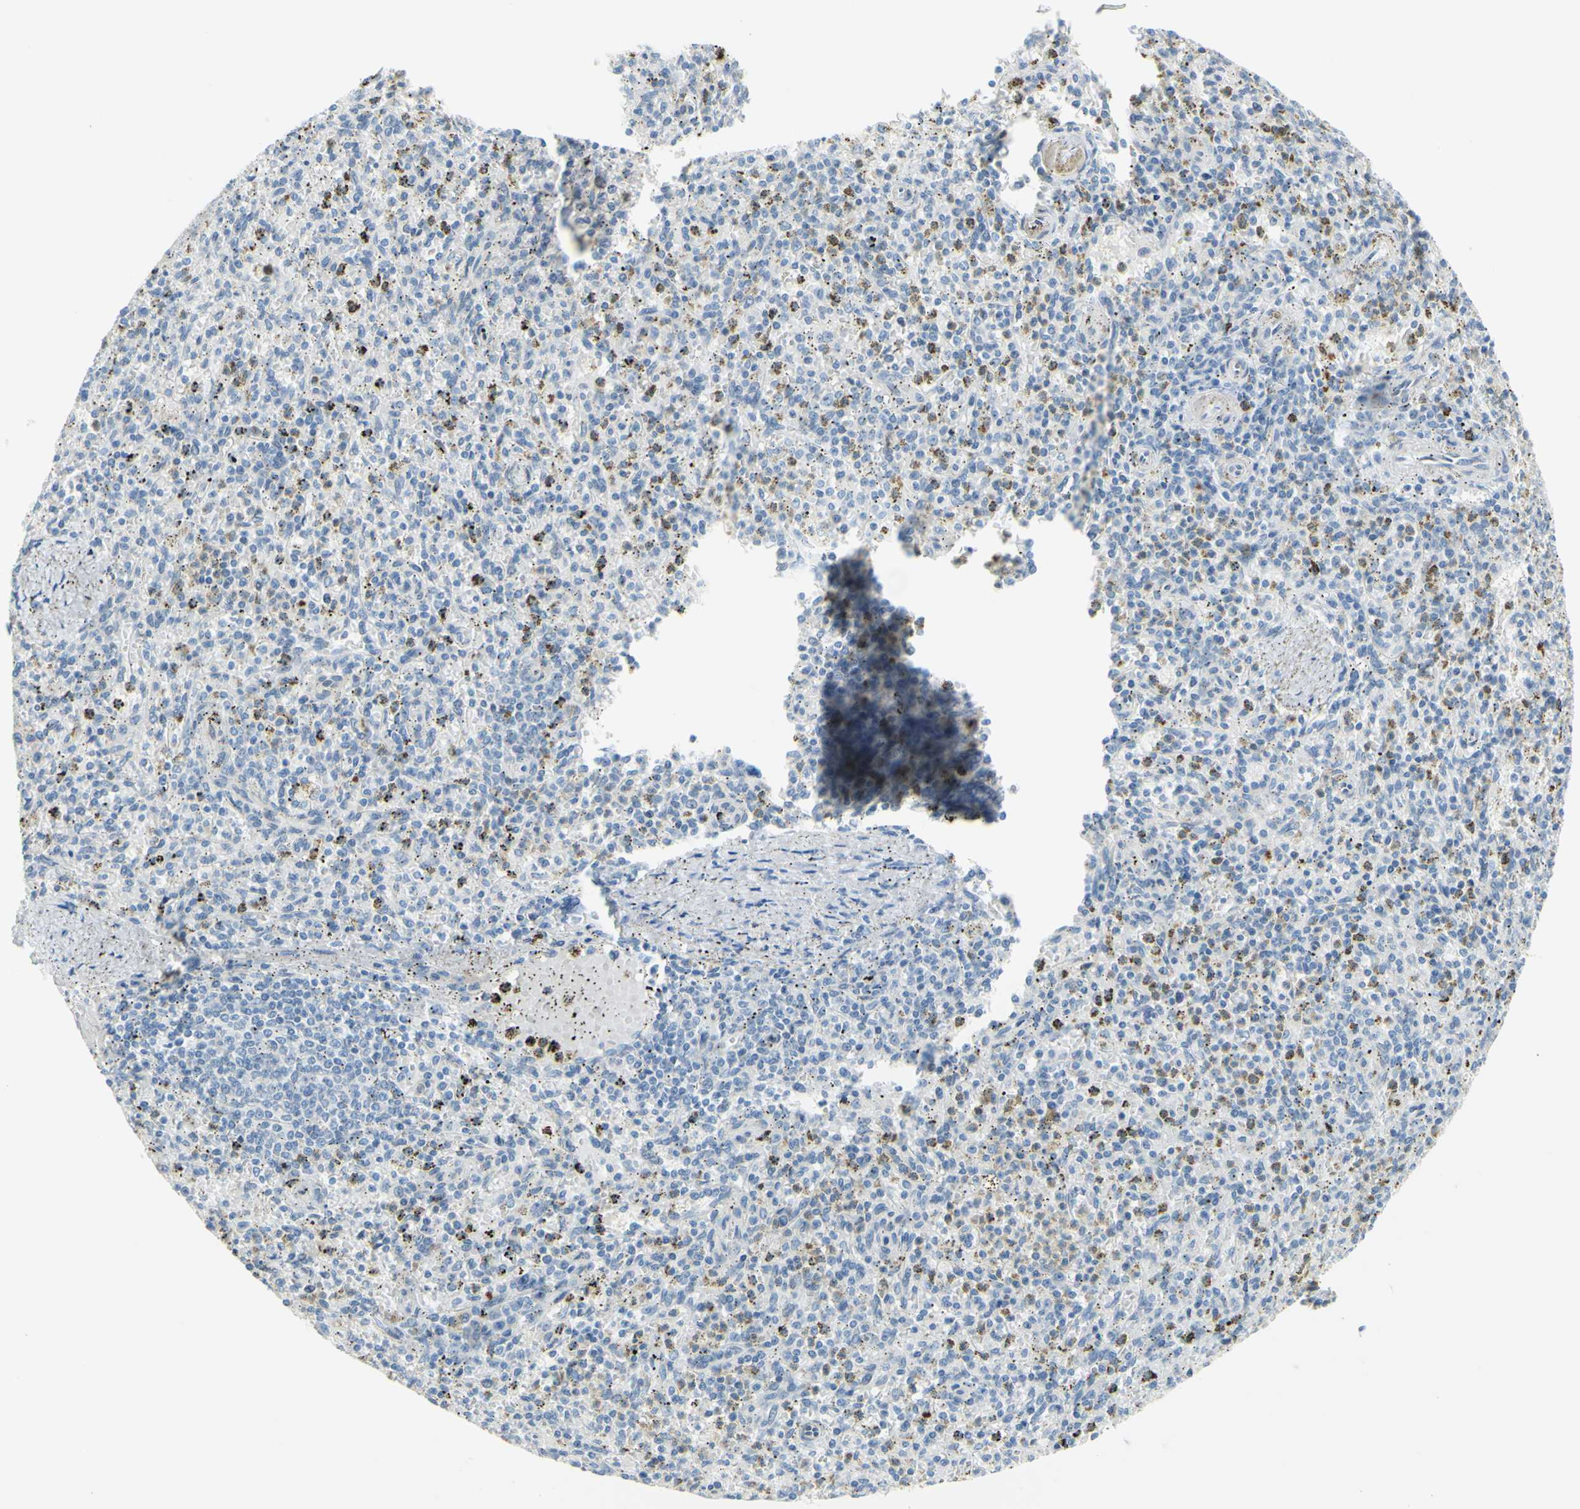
{"staining": {"intensity": "negative", "quantity": "none", "location": "none"}, "tissue": "spleen", "cell_type": "Cells in red pulp", "image_type": "normal", "snomed": [{"axis": "morphology", "description": "Normal tissue, NOS"}, {"axis": "topography", "description": "Spleen"}], "caption": "The photomicrograph reveals no staining of cells in red pulp in normal spleen.", "gene": "DCT", "patient": {"sex": "male", "age": 72}}